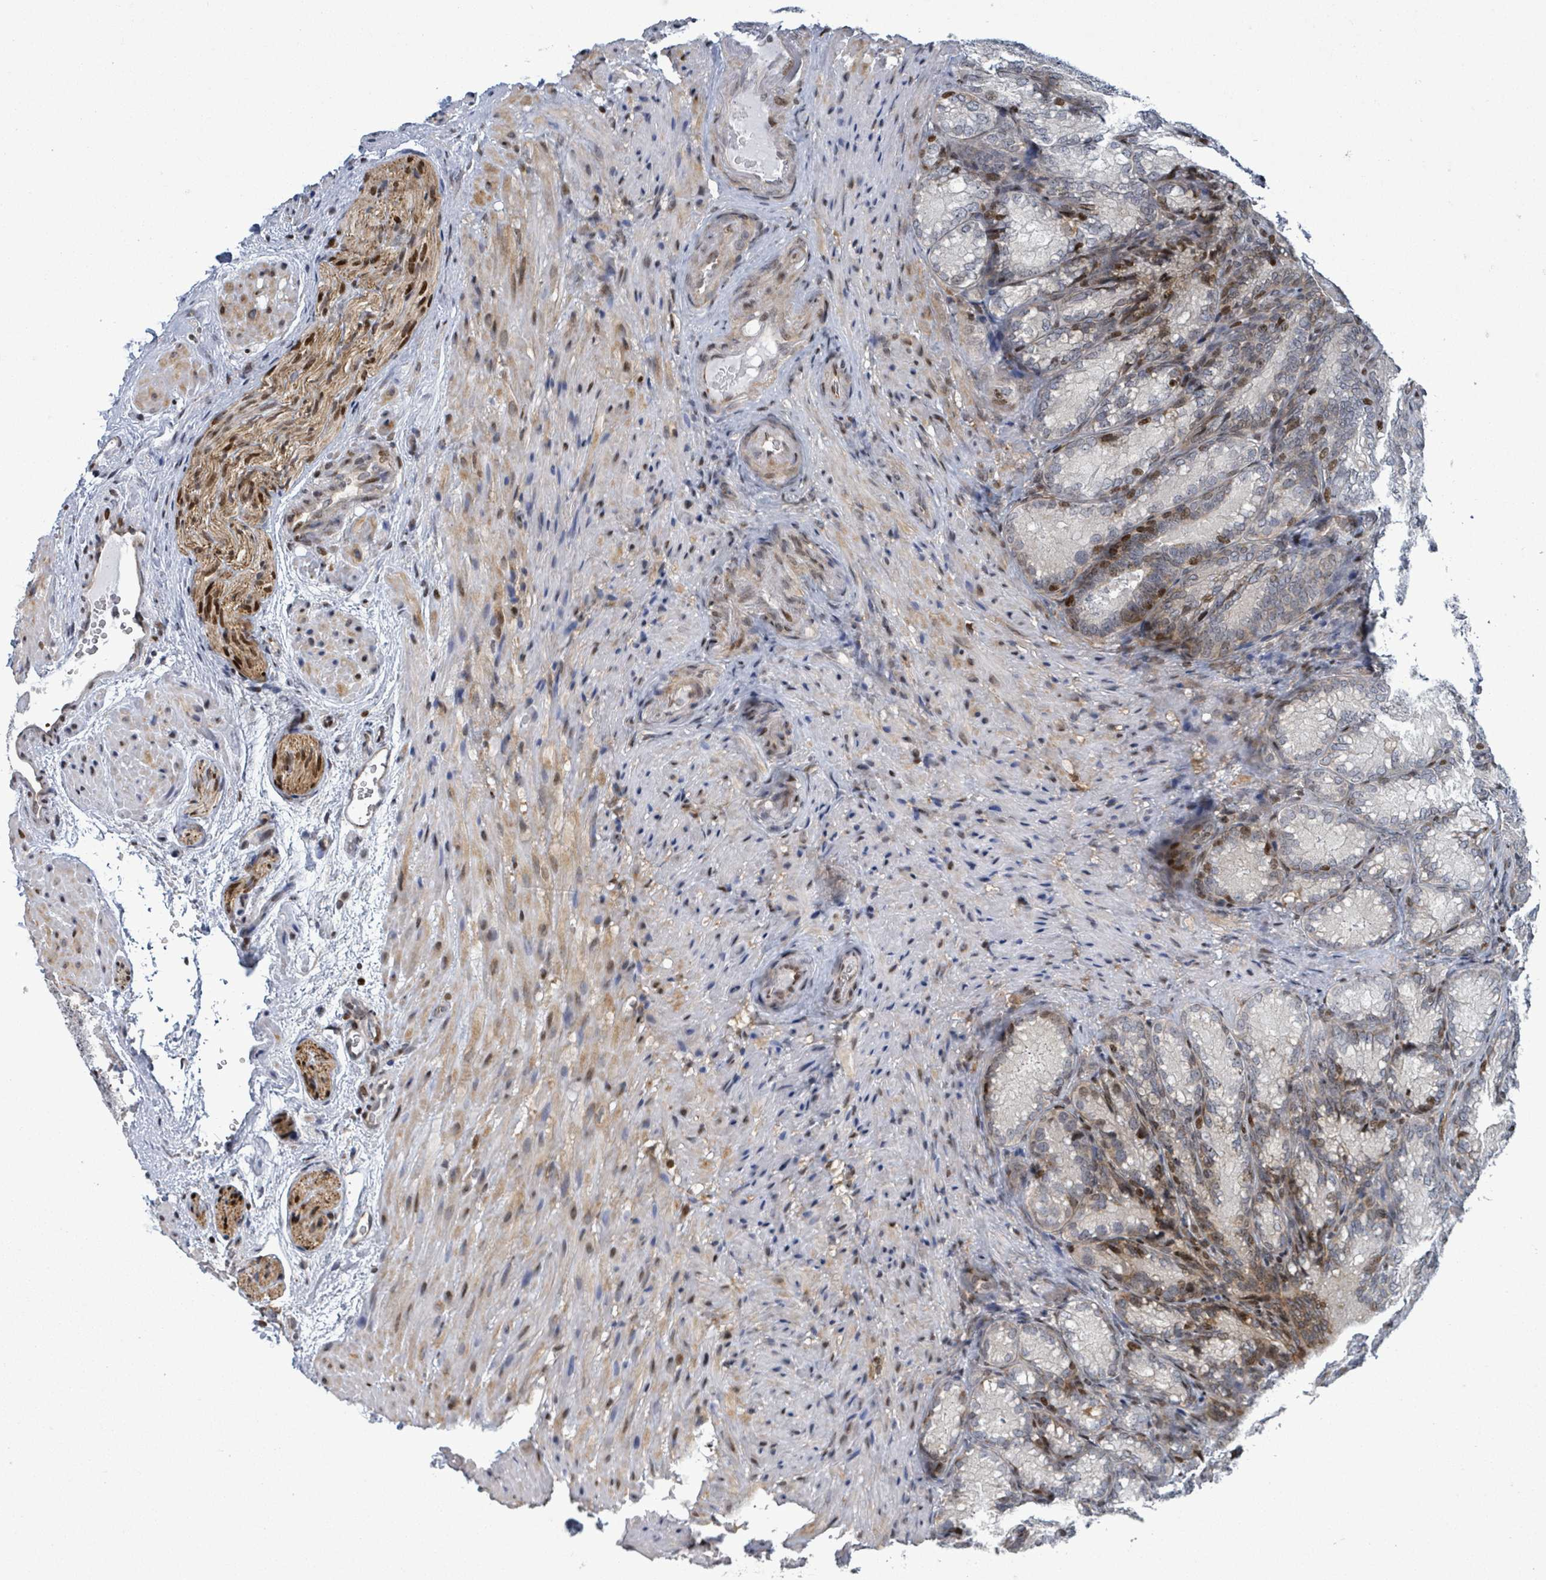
{"staining": {"intensity": "moderate", "quantity": "25%-75%", "location": "cytoplasmic/membranous,nuclear"}, "tissue": "seminal vesicle", "cell_type": "Glandular cells", "image_type": "normal", "snomed": [{"axis": "morphology", "description": "Normal tissue, NOS"}, {"axis": "topography", "description": "Seminal veicle"}], "caption": "Immunohistochemistry (DAB) staining of unremarkable human seminal vesicle displays moderate cytoplasmic/membranous,nuclear protein positivity in approximately 25%-75% of glandular cells.", "gene": "FNDC4", "patient": {"sex": "male", "age": 58}}